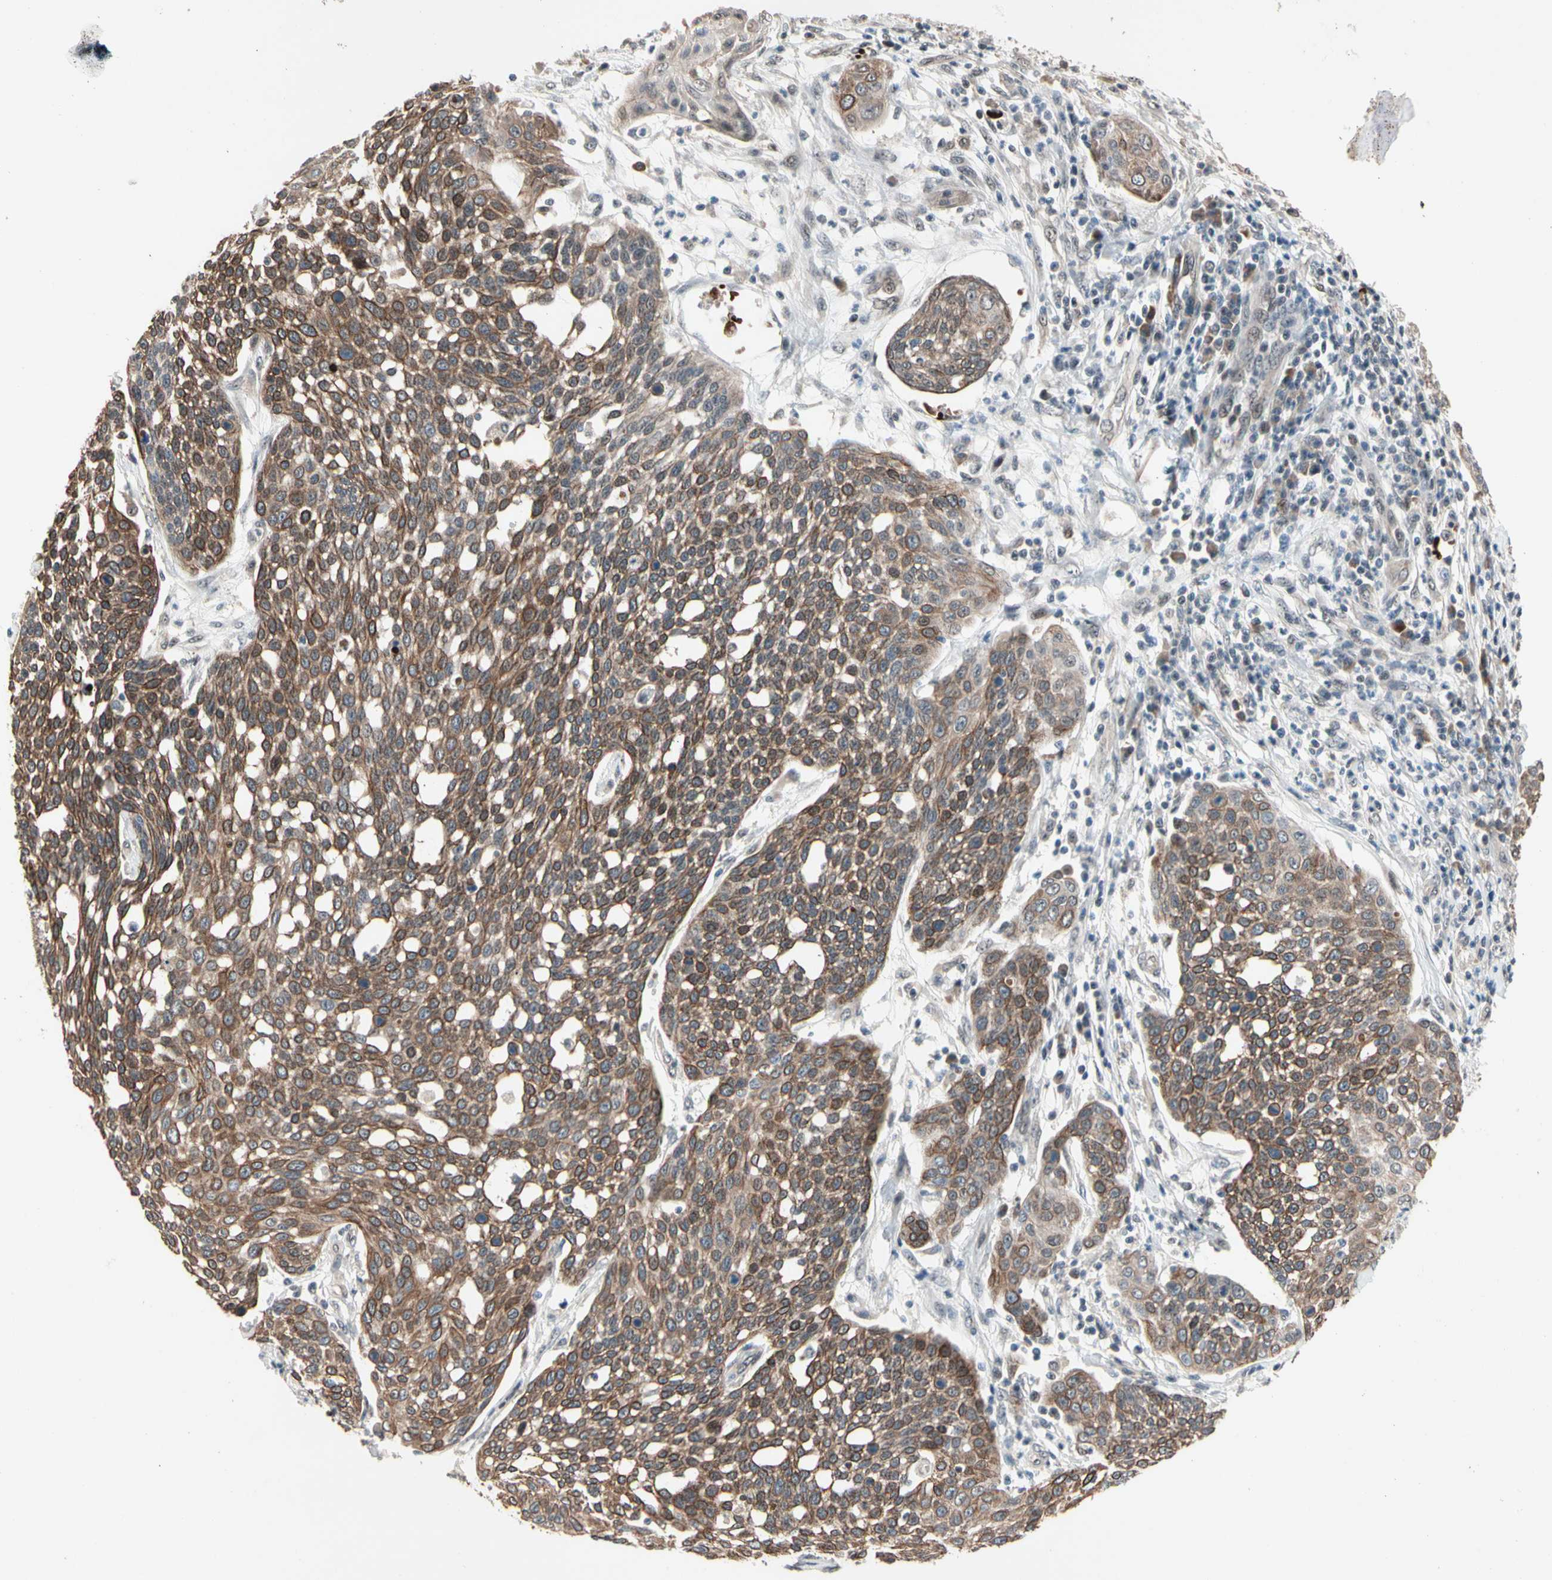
{"staining": {"intensity": "moderate", "quantity": ">75%", "location": "cytoplasmic/membranous"}, "tissue": "cervical cancer", "cell_type": "Tumor cells", "image_type": "cancer", "snomed": [{"axis": "morphology", "description": "Squamous cell carcinoma, NOS"}, {"axis": "topography", "description": "Cervix"}], "caption": "DAB (3,3'-diaminobenzidine) immunohistochemical staining of human squamous cell carcinoma (cervical) shows moderate cytoplasmic/membranous protein staining in about >75% of tumor cells.", "gene": "NGEF", "patient": {"sex": "female", "age": 34}}